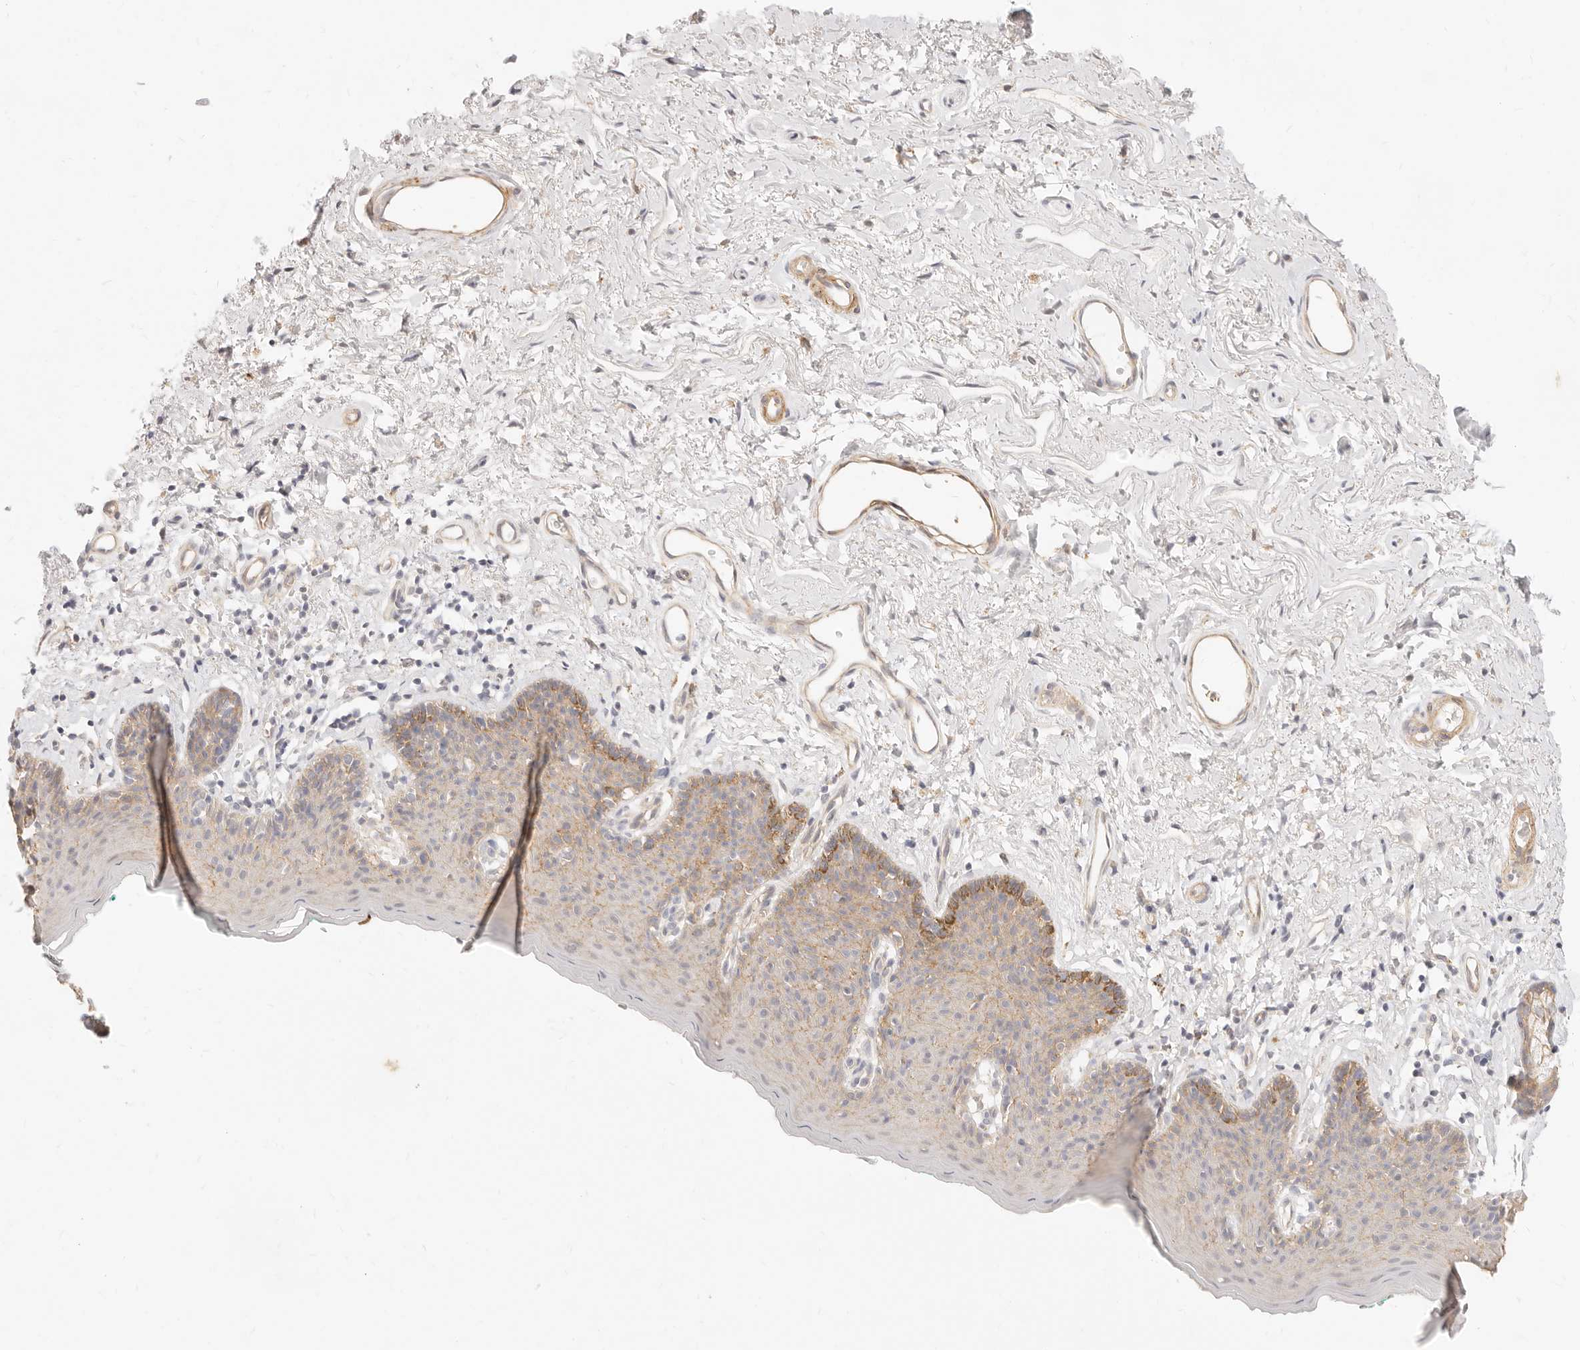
{"staining": {"intensity": "moderate", "quantity": "25%-75%", "location": "cytoplasmic/membranous"}, "tissue": "skin", "cell_type": "Epidermal cells", "image_type": "normal", "snomed": [{"axis": "morphology", "description": "Normal tissue, NOS"}, {"axis": "topography", "description": "Vulva"}], "caption": "The photomicrograph exhibits a brown stain indicating the presence of a protein in the cytoplasmic/membranous of epidermal cells in skin. Using DAB (brown) and hematoxylin (blue) stains, captured at high magnification using brightfield microscopy.", "gene": "UBXN10", "patient": {"sex": "female", "age": 66}}